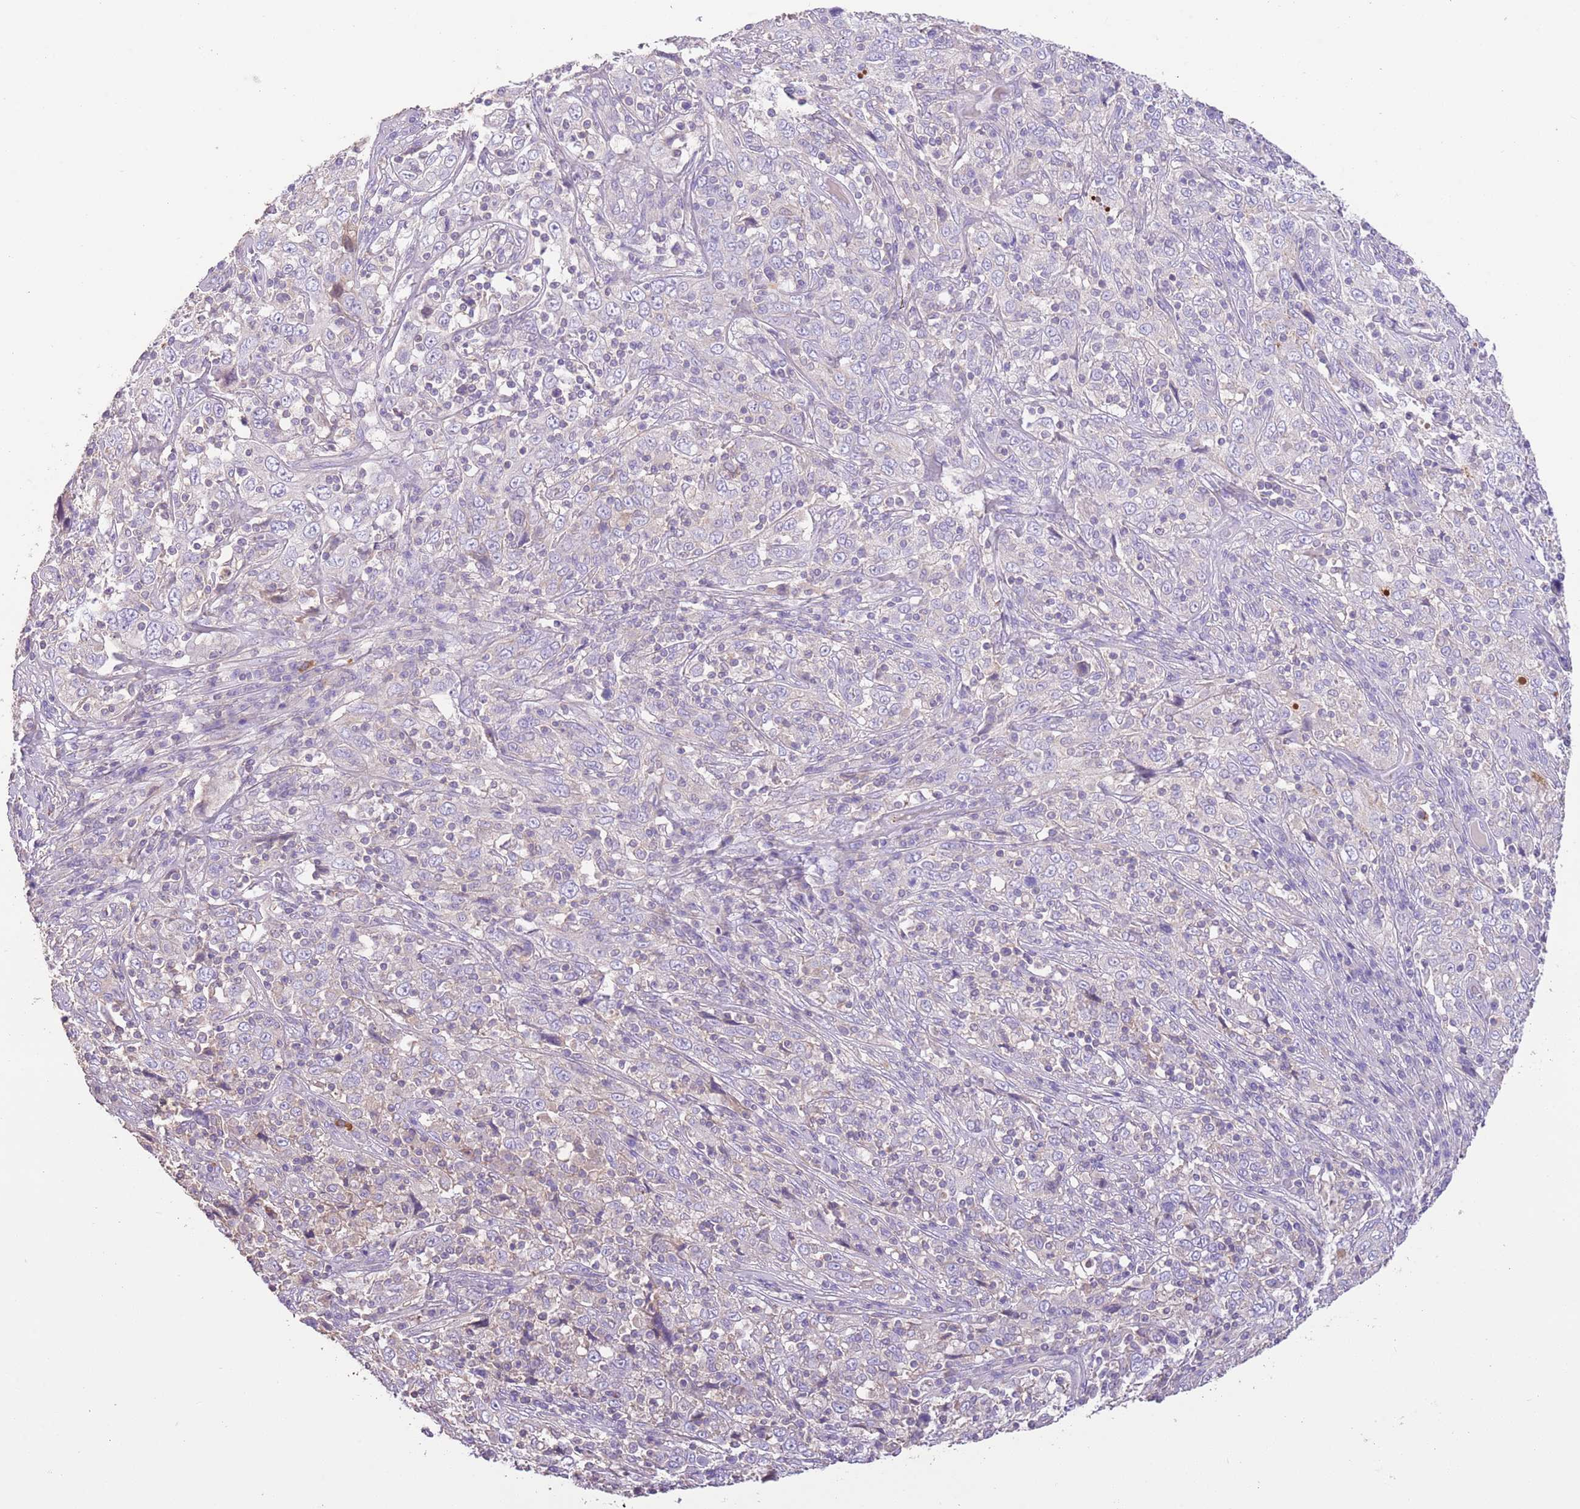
{"staining": {"intensity": "negative", "quantity": "none", "location": "none"}, "tissue": "cervical cancer", "cell_type": "Tumor cells", "image_type": "cancer", "snomed": [{"axis": "morphology", "description": "Squamous cell carcinoma, NOS"}, {"axis": "topography", "description": "Cervix"}], "caption": "The micrograph displays no staining of tumor cells in cervical cancer. Nuclei are stained in blue.", "gene": "SFTPA1", "patient": {"sex": "female", "age": 46}}